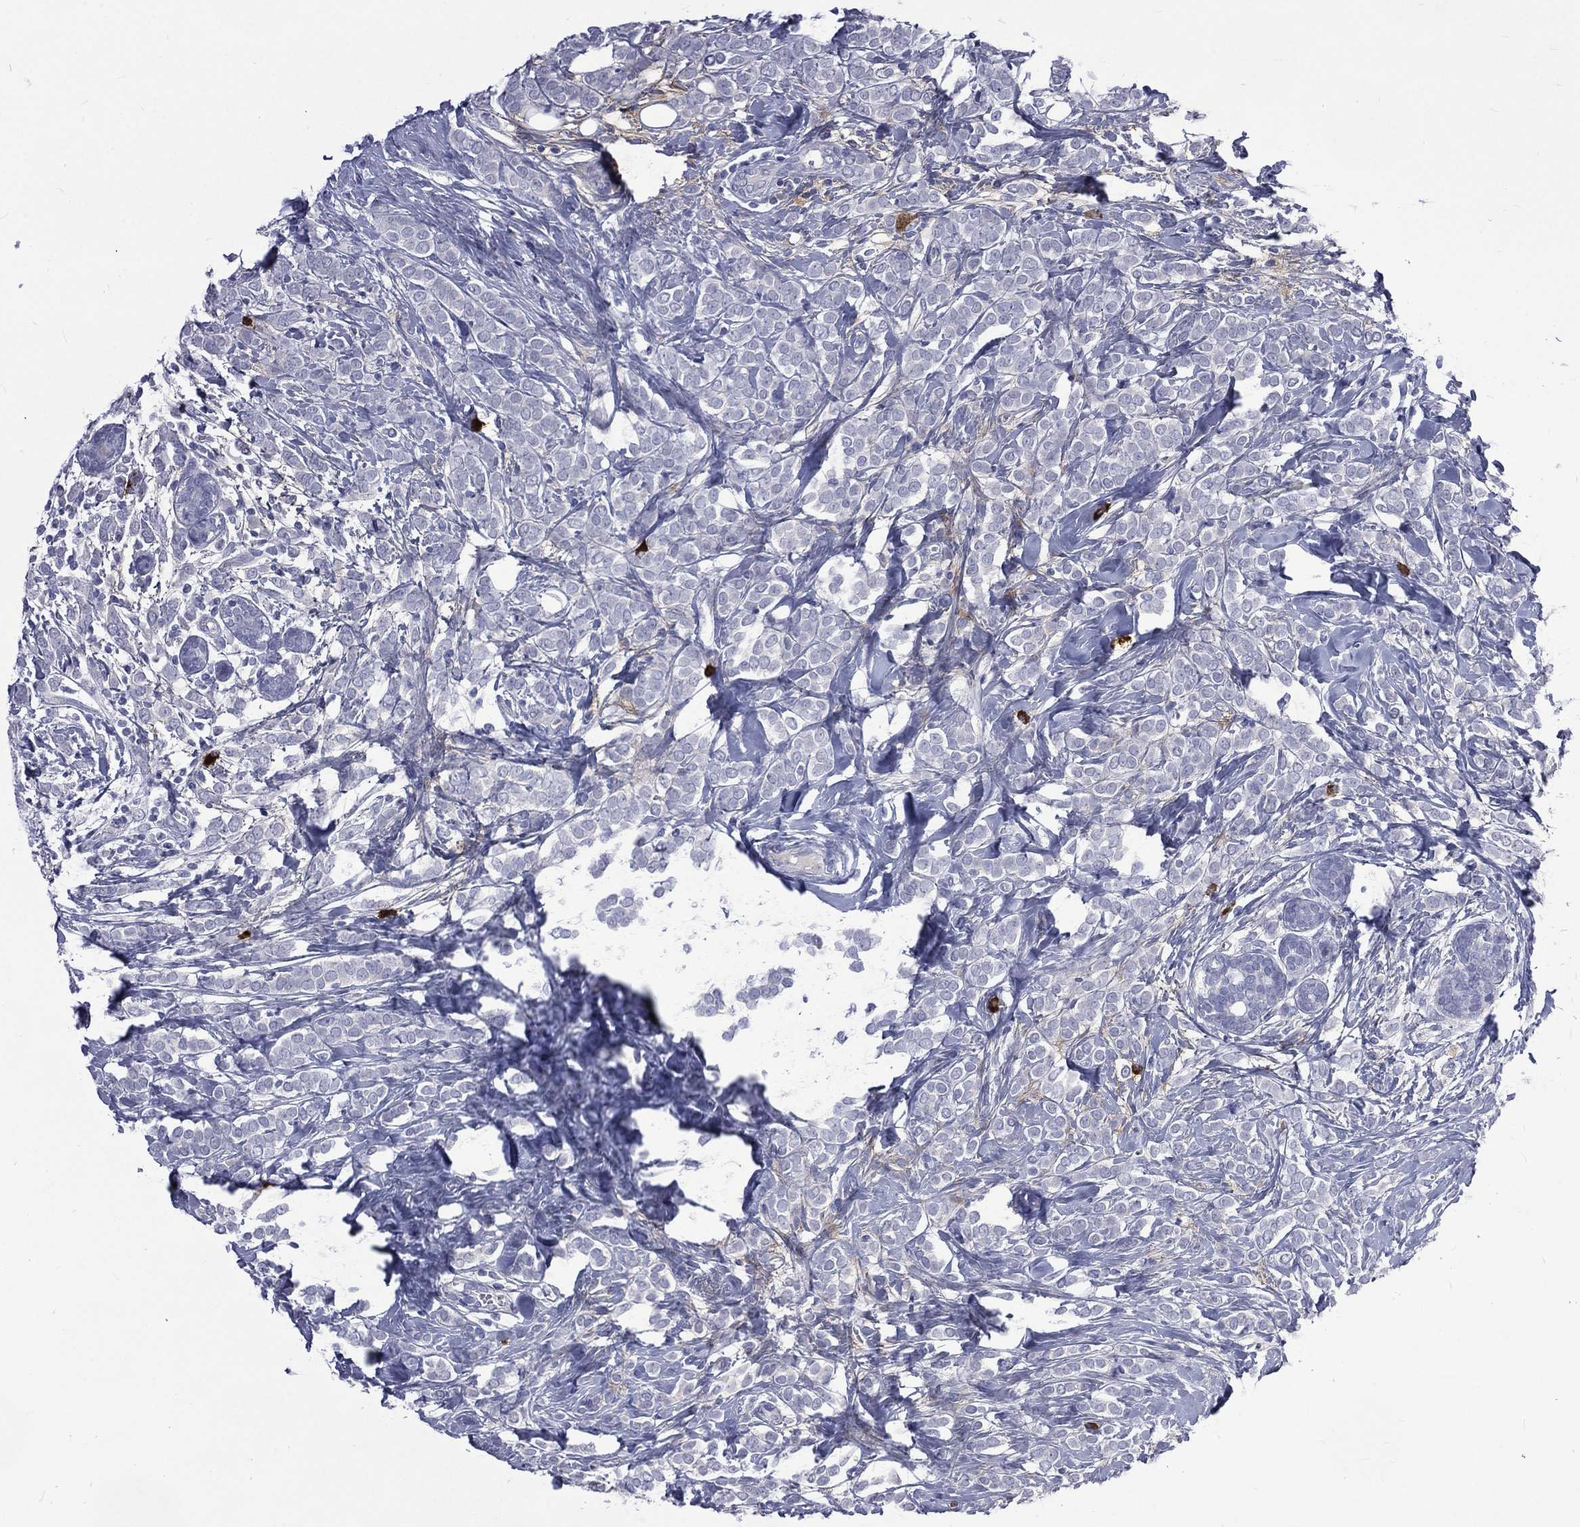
{"staining": {"intensity": "negative", "quantity": "none", "location": "none"}, "tissue": "breast cancer", "cell_type": "Tumor cells", "image_type": "cancer", "snomed": [{"axis": "morphology", "description": "Lobular carcinoma"}, {"axis": "topography", "description": "Breast"}], "caption": "This micrograph is of breast cancer (lobular carcinoma) stained with IHC to label a protein in brown with the nuclei are counter-stained blue. There is no expression in tumor cells.", "gene": "ELANE", "patient": {"sex": "female", "age": 49}}